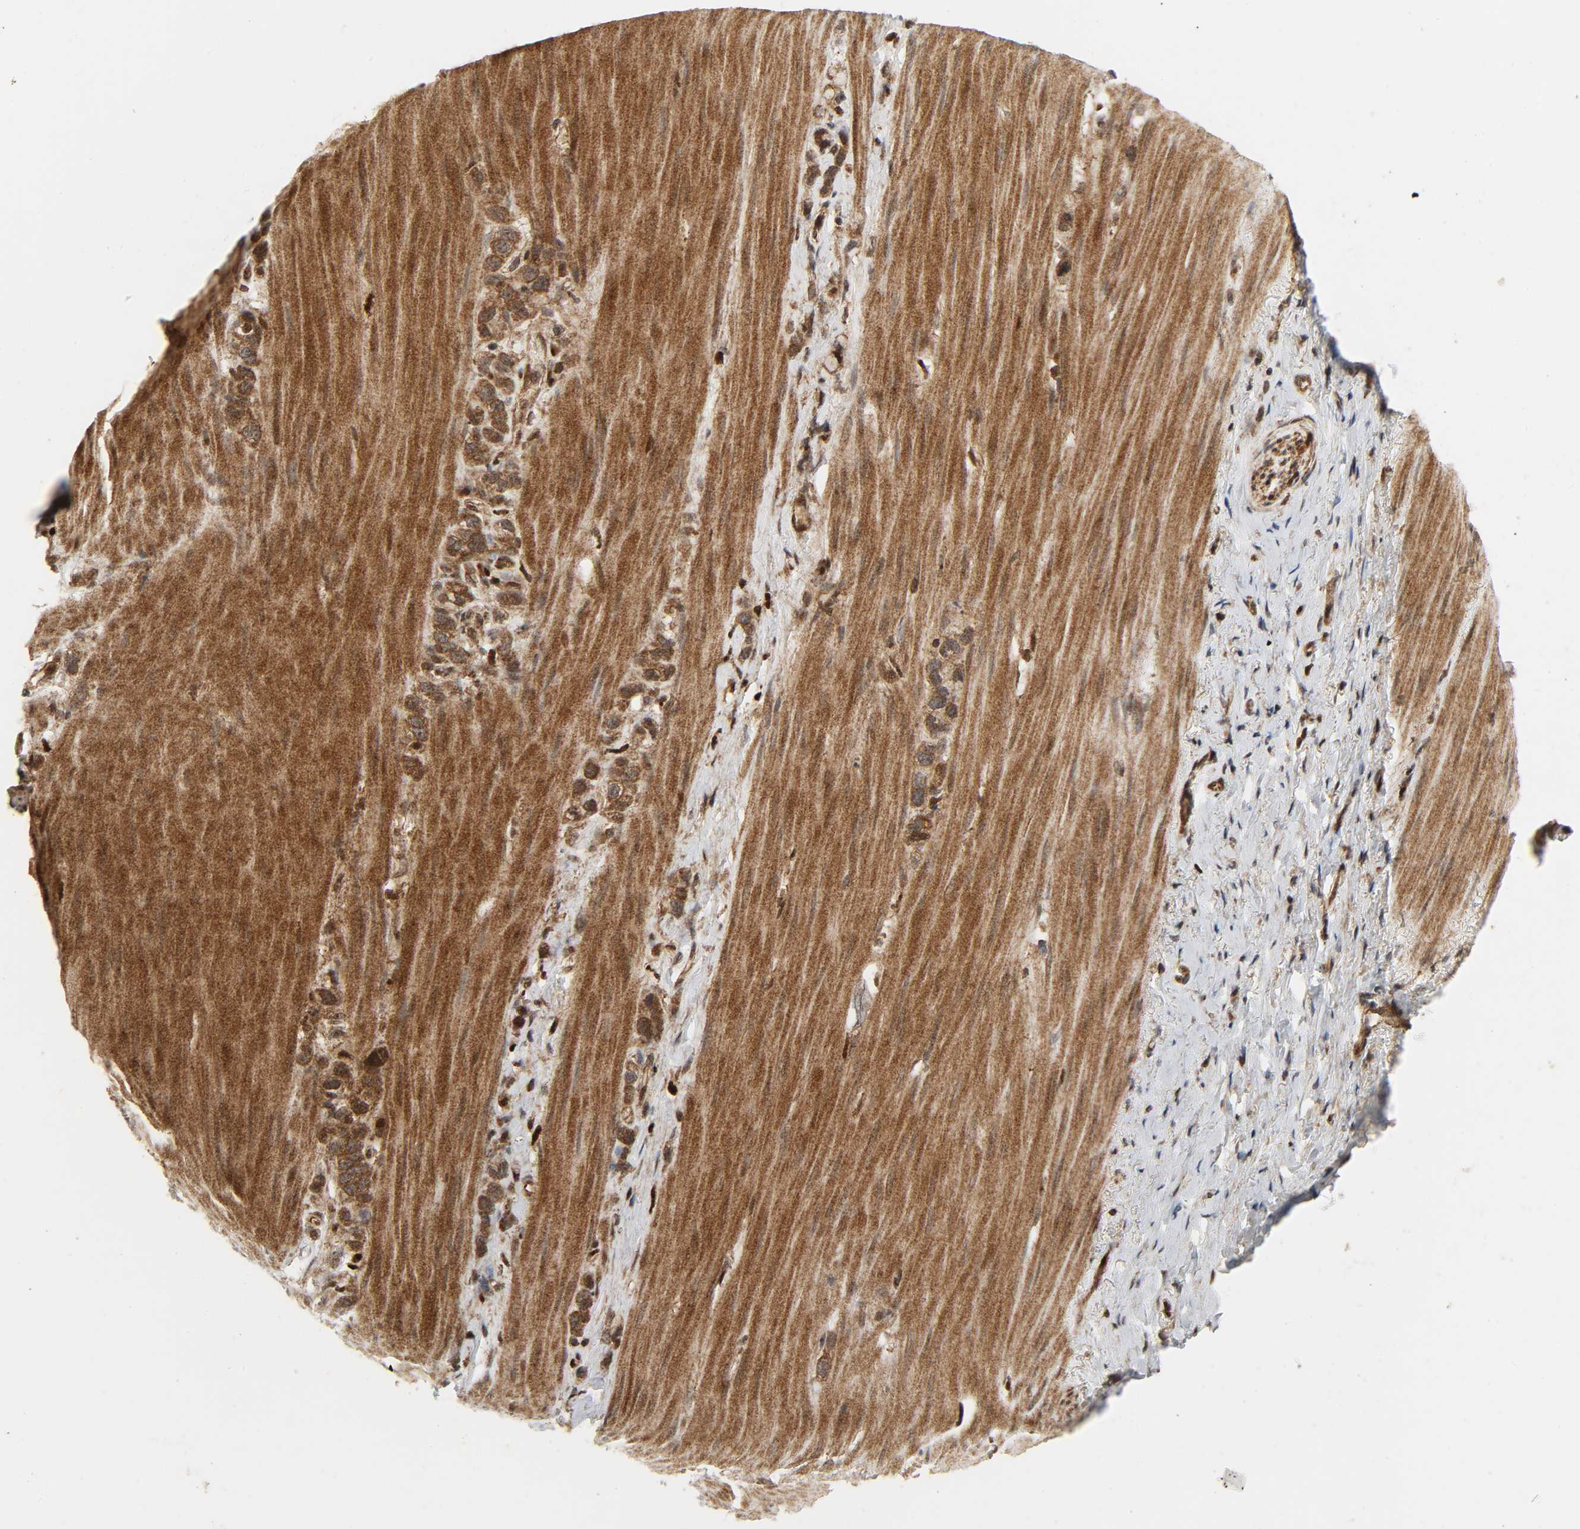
{"staining": {"intensity": "strong", "quantity": ">75%", "location": "cytoplasmic/membranous"}, "tissue": "stomach cancer", "cell_type": "Tumor cells", "image_type": "cancer", "snomed": [{"axis": "morphology", "description": "Normal tissue, NOS"}, {"axis": "morphology", "description": "Adenocarcinoma, NOS"}, {"axis": "morphology", "description": "Adenocarcinoma, High grade"}, {"axis": "topography", "description": "Stomach, upper"}, {"axis": "topography", "description": "Stomach"}], "caption": "Protein analysis of adenocarcinoma (stomach) tissue reveals strong cytoplasmic/membranous positivity in about >75% of tumor cells. (Brightfield microscopy of DAB IHC at high magnification).", "gene": "CHUK", "patient": {"sex": "female", "age": 65}}